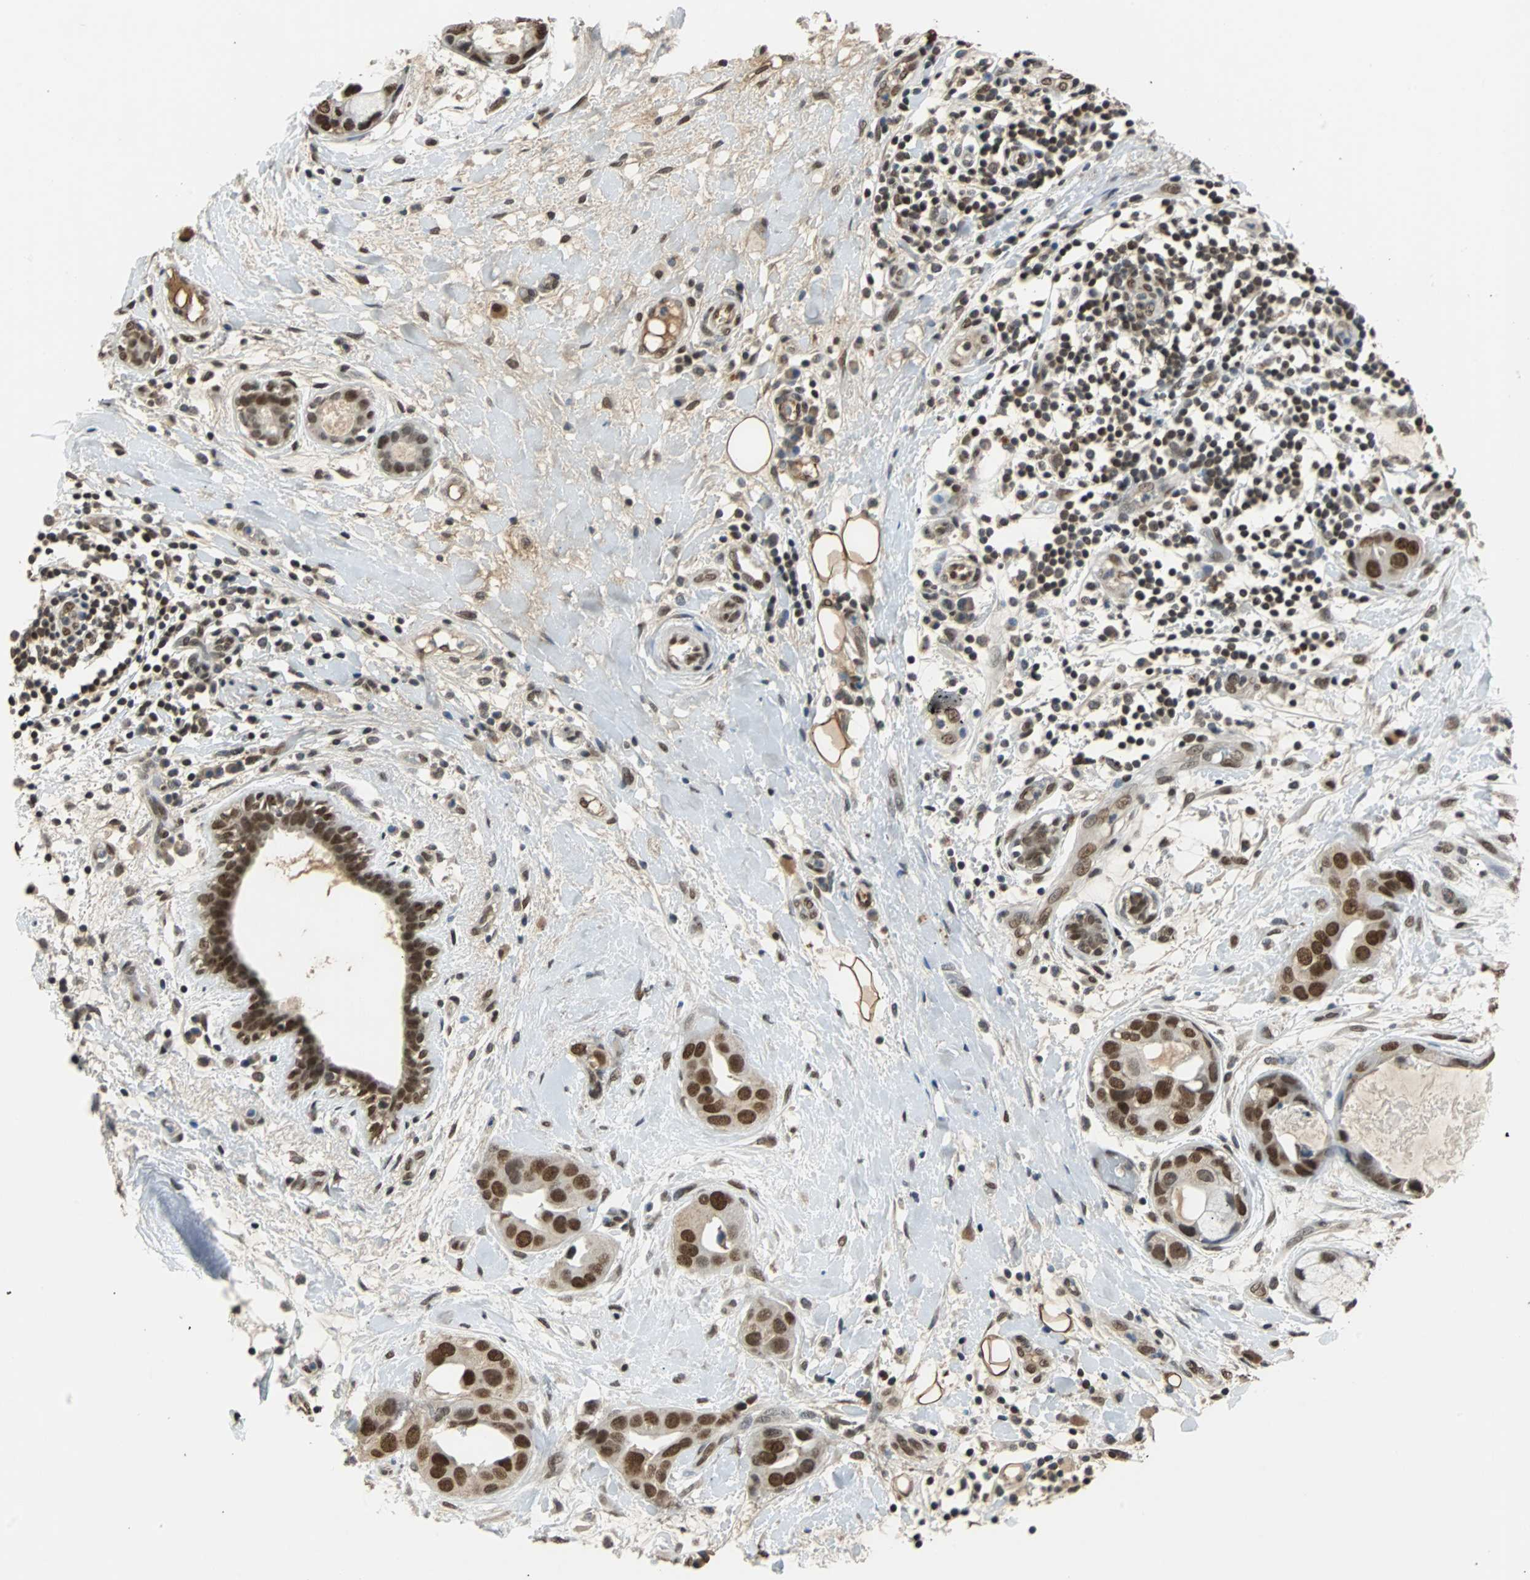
{"staining": {"intensity": "moderate", "quantity": ">75%", "location": "nuclear"}, "tissue": "breast cancer", "cell_type": "Tumor cells", "image_type": "cancer", "snomed": [{"axis": "morphology", "description": "Duct carcinoma"}, {"axis": "topography", "description": "Breast"}], "caption": "Tumor cells demonstrate medium levels of moderate nuclear expression in about >75% of cells in infiltrating ductal carcinoma (breast). (DAB = brown stain, brightfield microscopy at high magnification).", "gene": "PHC1", "patient": {"sex": "female", "age": 40}}